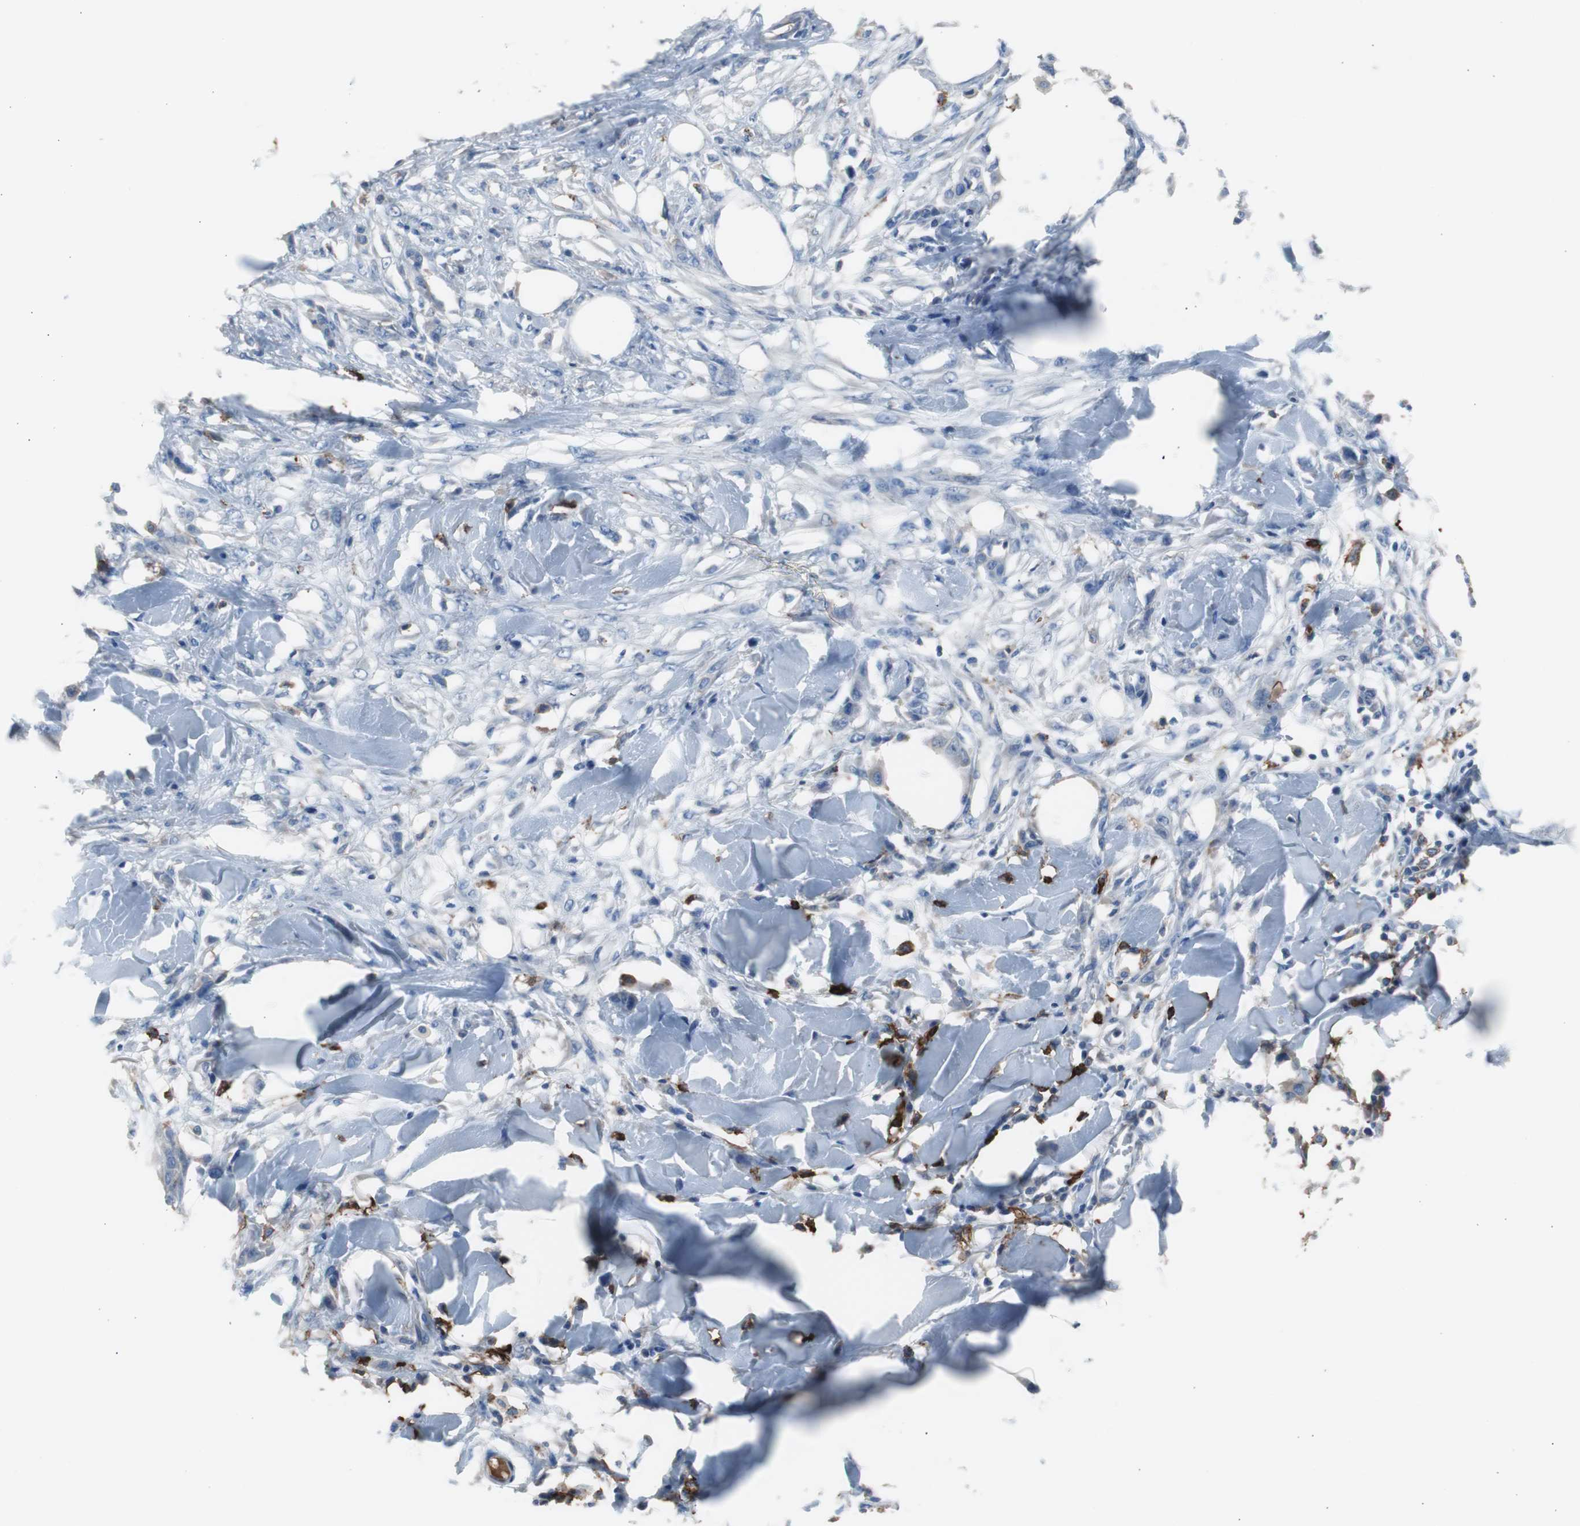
{"staining": {"intensity": "negative", "quantity": "none", "location": "none"}, "tissue": "skin cancer", "cell_type": "Tumor cells", "image_type": "cancer", "snomed": [{"axis": "morphology", "description": "Normal tissue, NOS"}, {"axis": "morphology", "description": "Squamous cell carcinoma, NOS"}, {"axis": "topography", "description": "Skin"}], "caption": "Human skin cancer stained for a protein using IHC shows no expression in tumor cells.", "gene": "FCGR2B", "patient": {"sex": "female", "age": 59}}